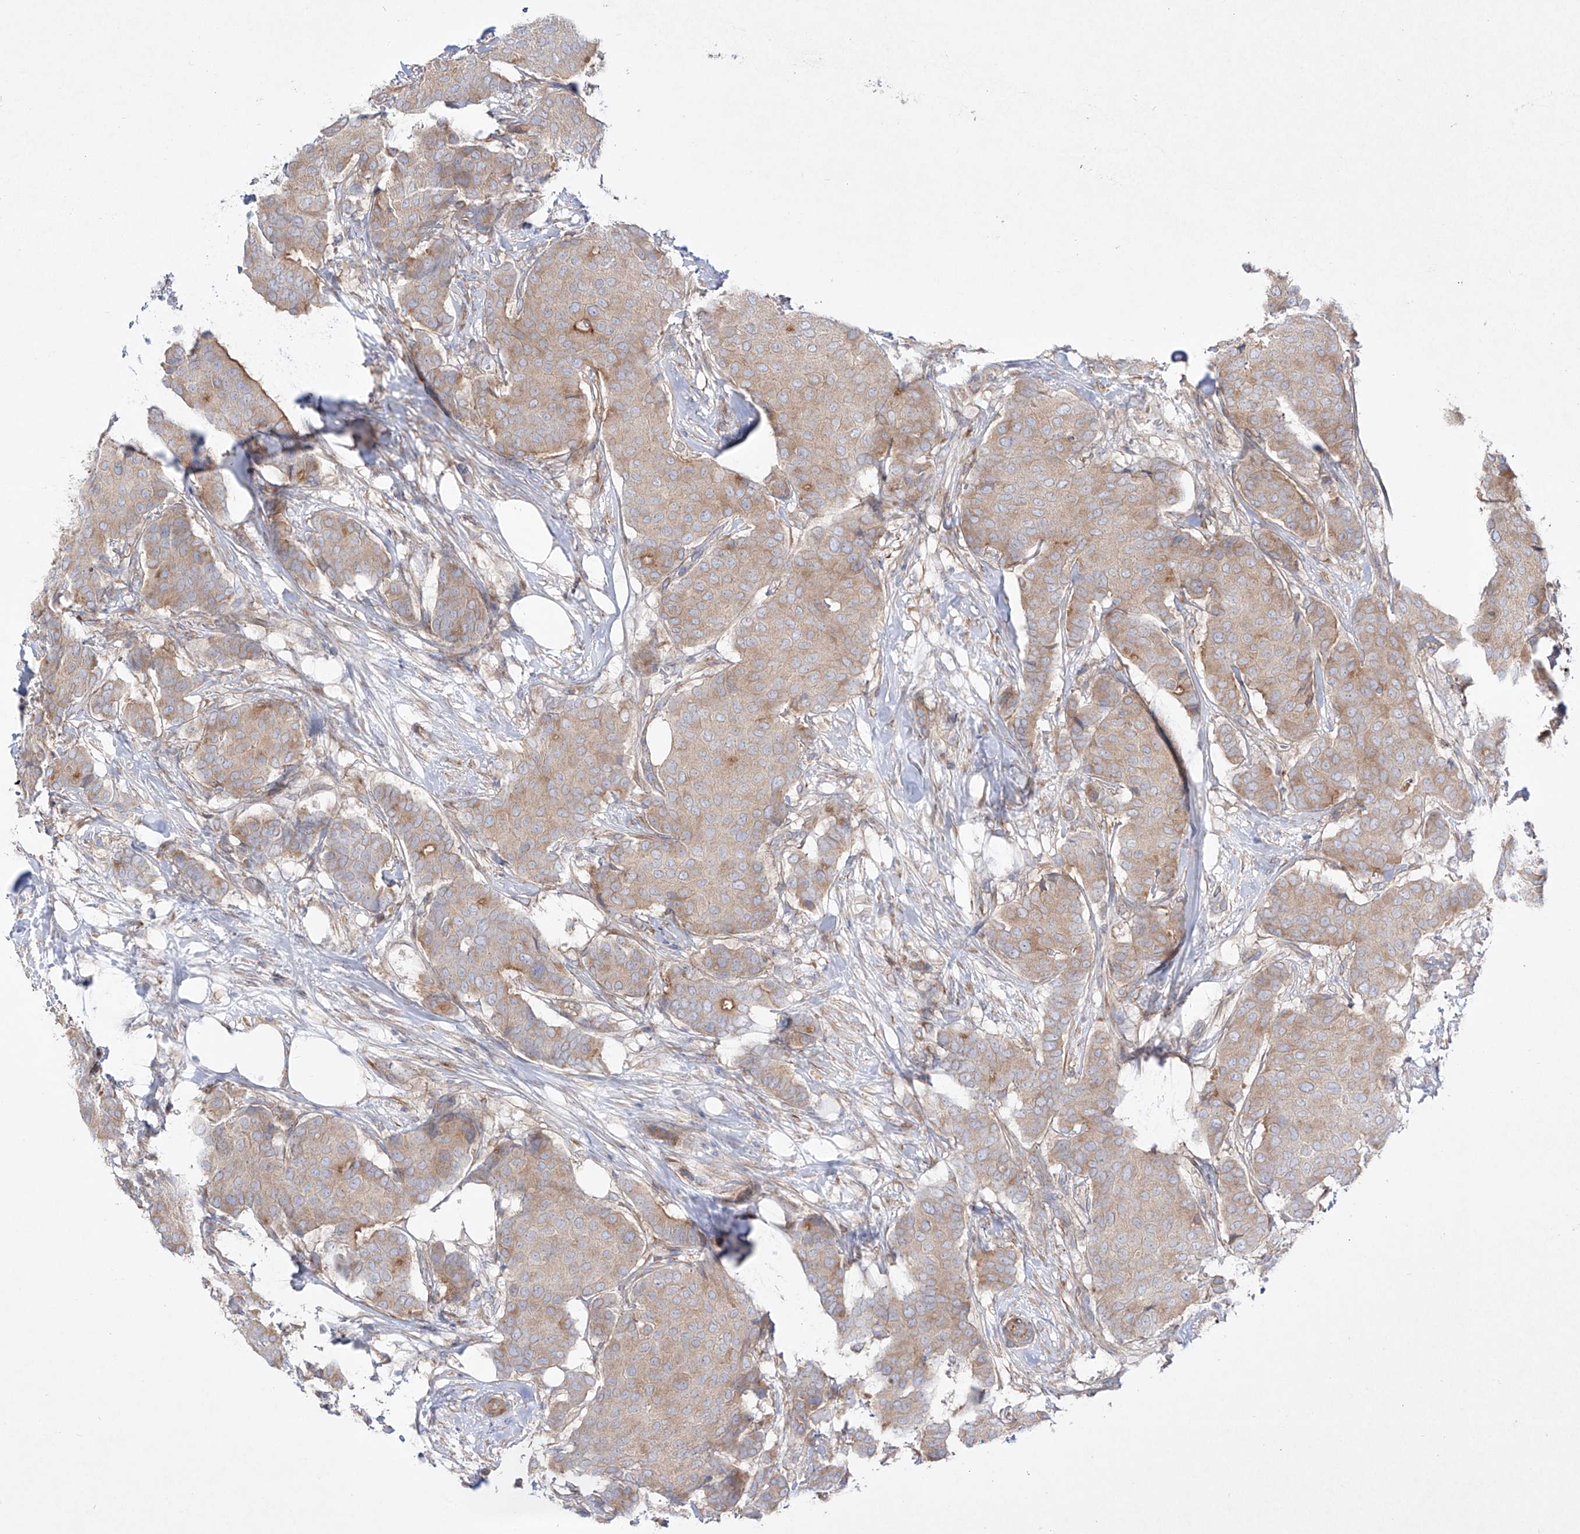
{"staining": {"intensity": "weak", "quantity": ">75%", "location": "cytoplasmic/membranous"}, "tissue": "breast cancer", "cell_type": "Tumor cells", "image_type": "cancer", "snomed": [{"axis": "morphology", "description": "Duct carcinoma"}, {"axis": "topography", "description": "Breast"}], "caption": "The micrograph demonstrates immunohistochemical staining of breast cancer (invasive ductal carcinoma). There is weak cytoplasmic/membranous positivity is seen in about >75% of tumor cells.", "gene": "YKT6", "patient": {"sex": "female", "age": 75}}